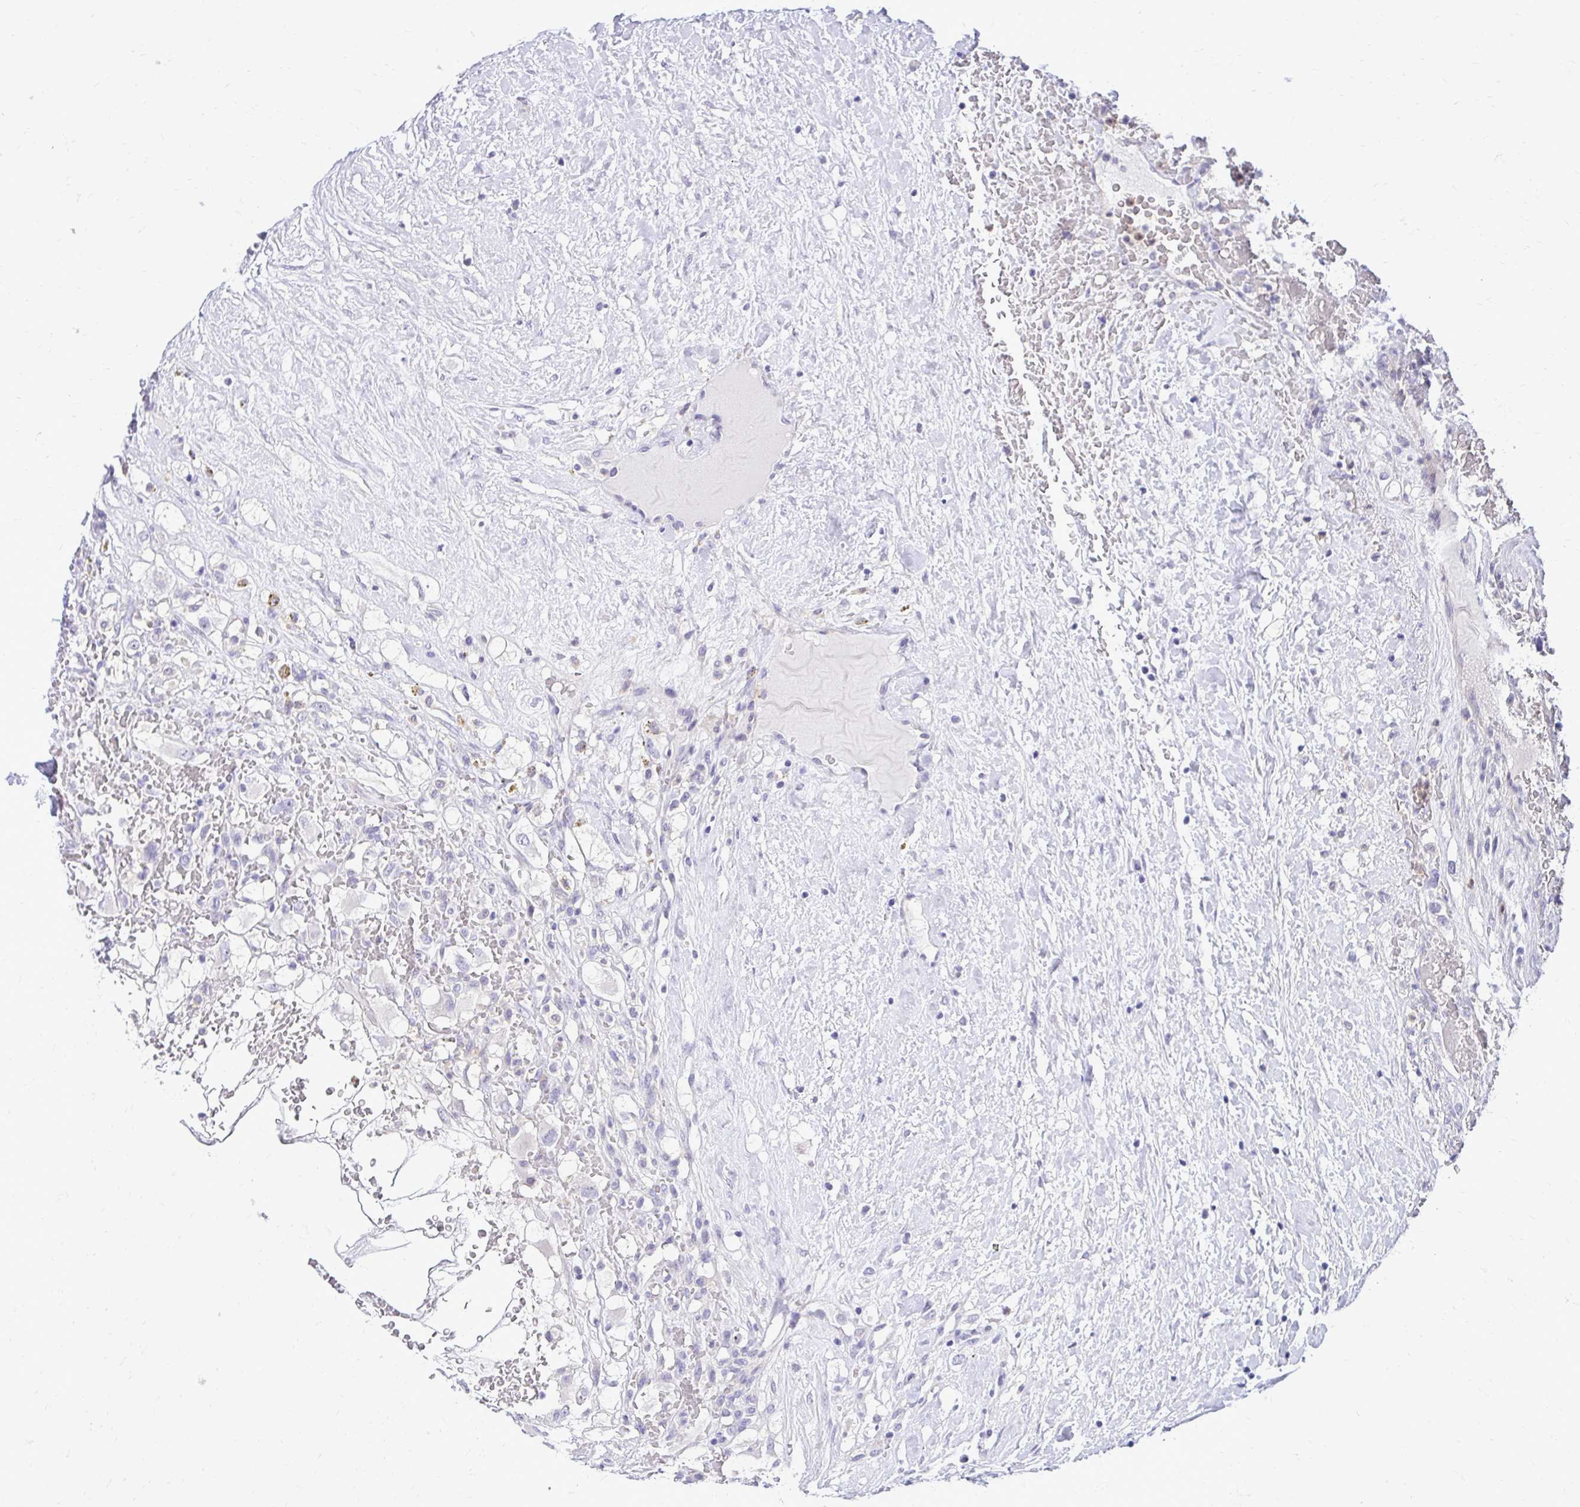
{"staining": {"intensity": "negative", "quantity": "none", "location": "none"}, "tissue": "renal cancer", "cell_type": "Tumor cells", "image_type": "cancer", "snomed": [{"axis": "morphology", "description": "Adenocarcinoma, NOS"}, {"axis": "topography", "description": "Kidney"}], "caption": "An immunohistochemistry (IHC) photomicrograph of renal cancer is shown. There is no staining in tumor cells of renal cancer.", "gene": "ZSWIM9", "patient": {"sex": "male", "age": 59}}